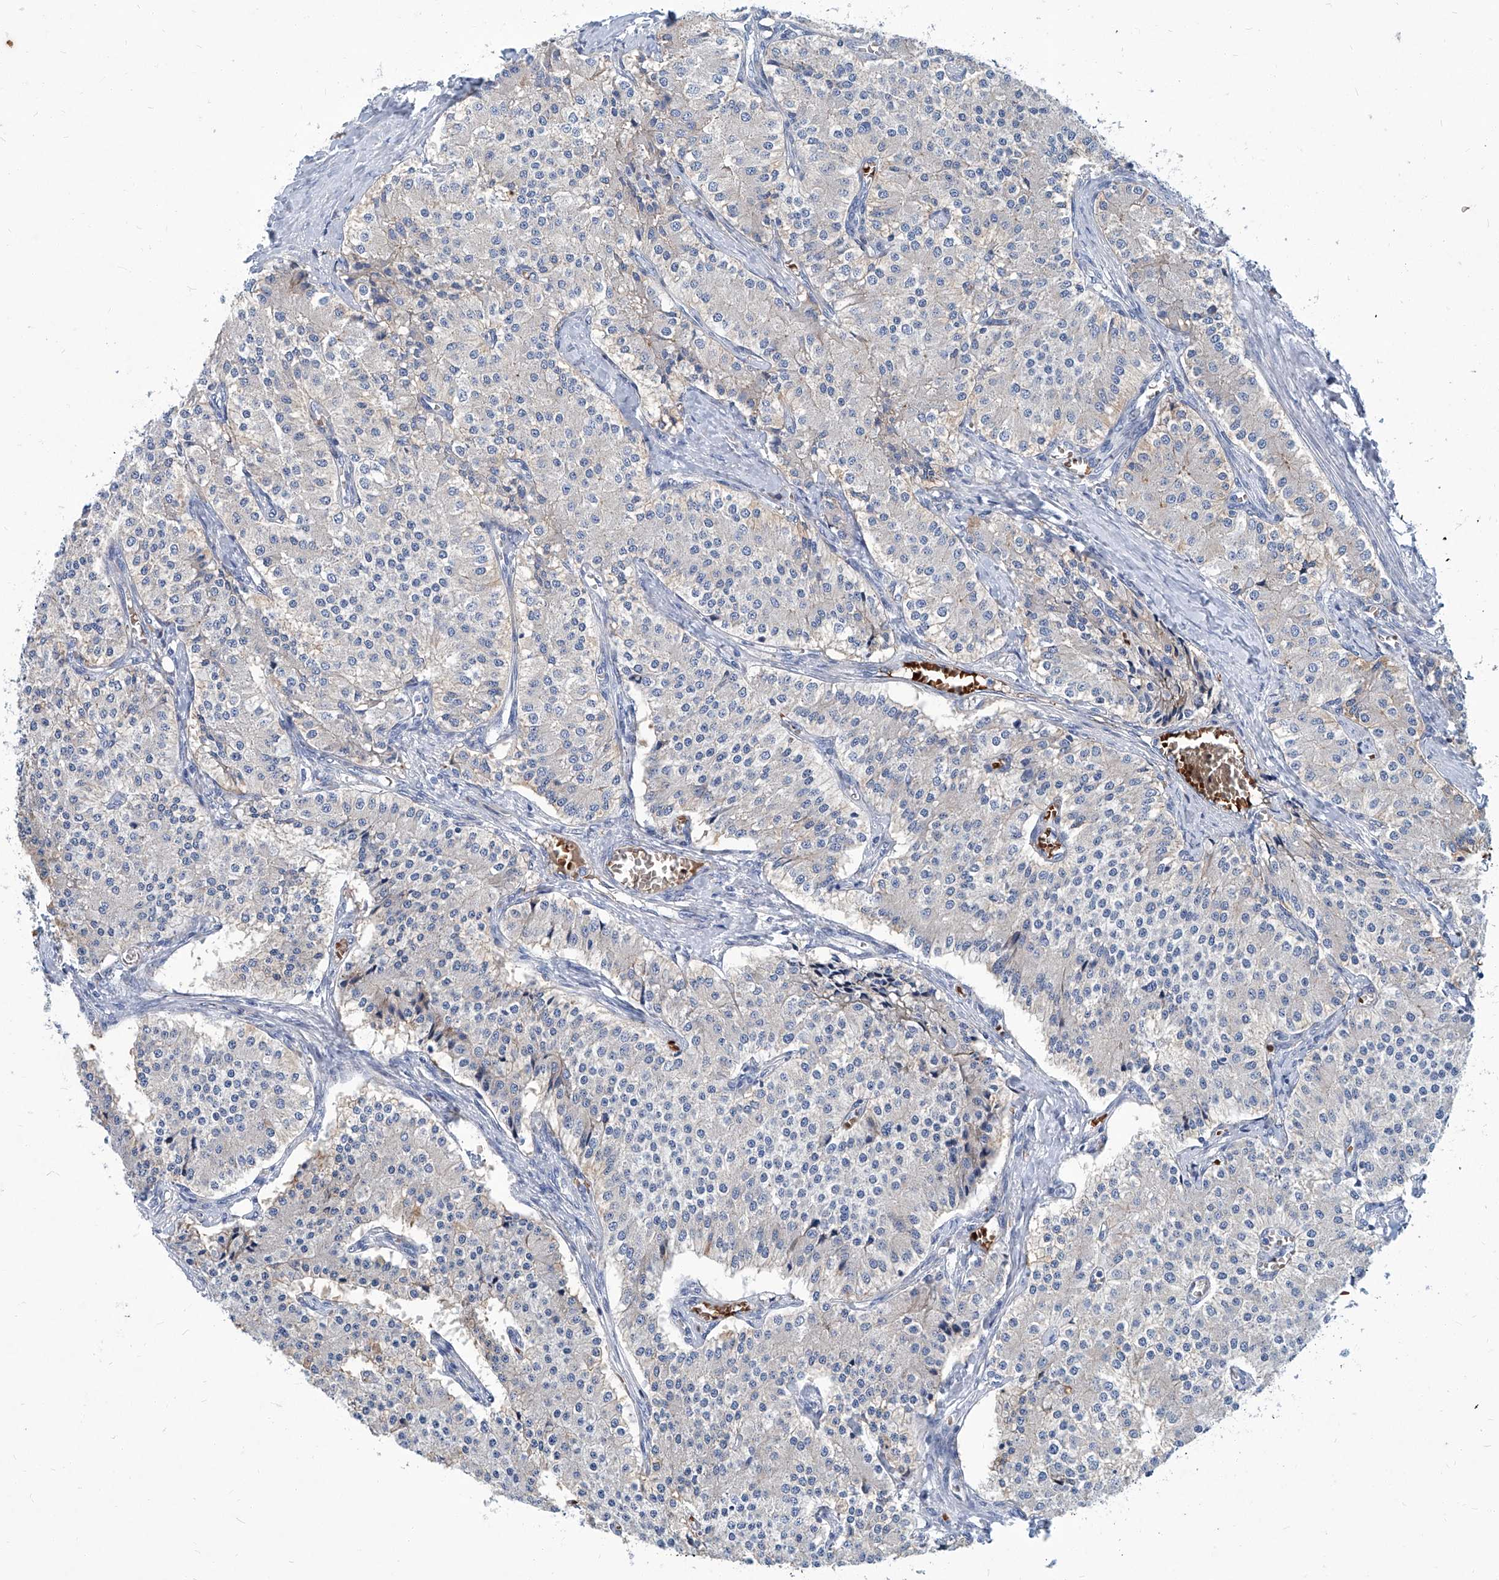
{"staining": {"intensity": "negative", "quantity": "none", "location": "none"}, "tissue": "carcinoid", "cell_type": "Tumor cells", "image_type": "cancer", "snomed": [{"axis": "morphology", "description": "Carcinoid, malignant, NOS"}, {"axis": "topography", "description": "Colon"}], "caption": "Tumor cells show no significant positivity in carcinoid.", "gene": "FPR2", "patient": {"sex": "female", "age": 52}}